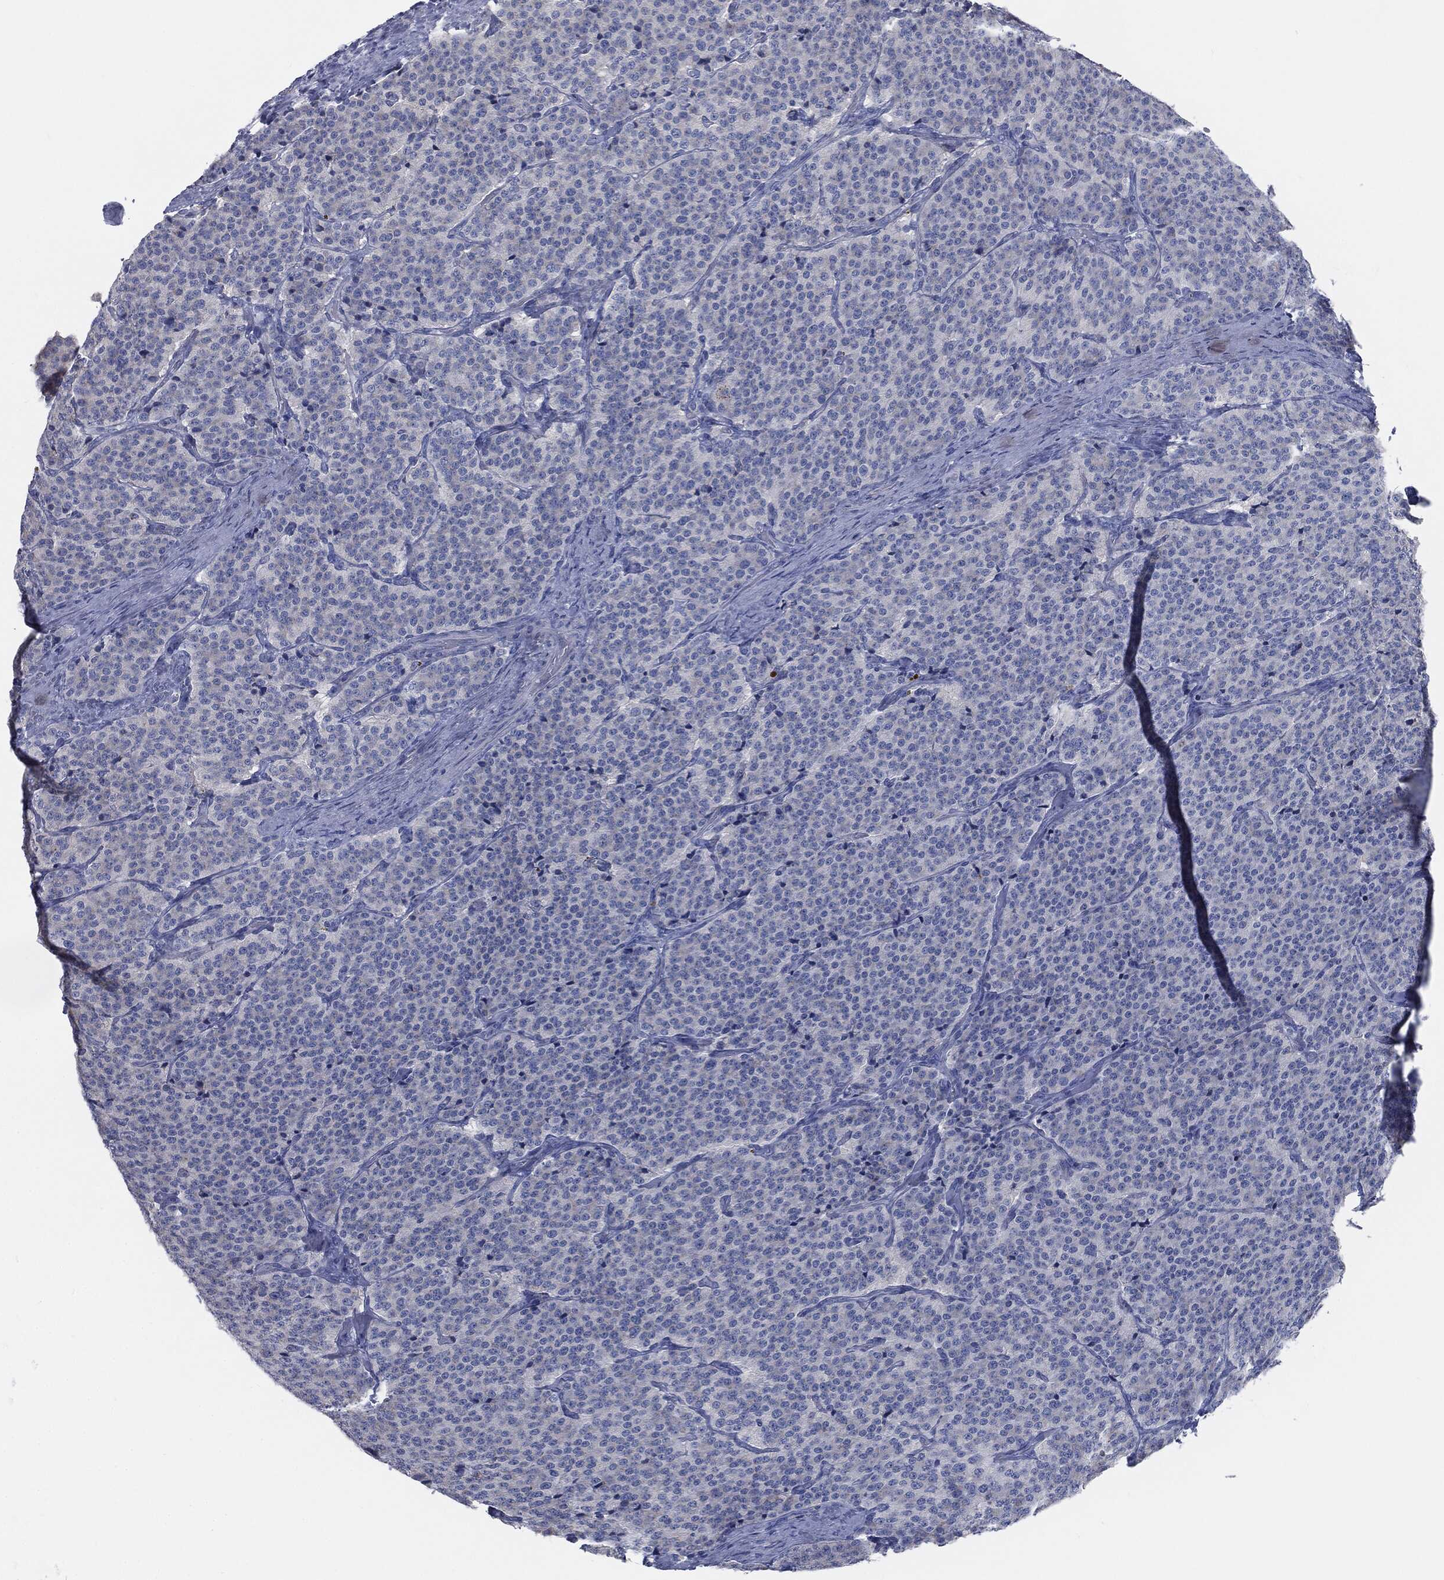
{"staining": {"intensity": "negative", "quantity": "none", "location": "none"}, "tissue": "carcinoid", "cell_type": "Tumor cells", "image_type": "cancer", "snomed": [{"axis": "morphology", "description": "Carcinoid, malignant, NOS"}, {"axis": "topography", "description": "Small intestine"}], "caption": "Histopathology image shows no significant protein positivity in tumor cells of carcinoid.", "gene": "CAV3", "patient": {"sex": "female", "age": 58}}